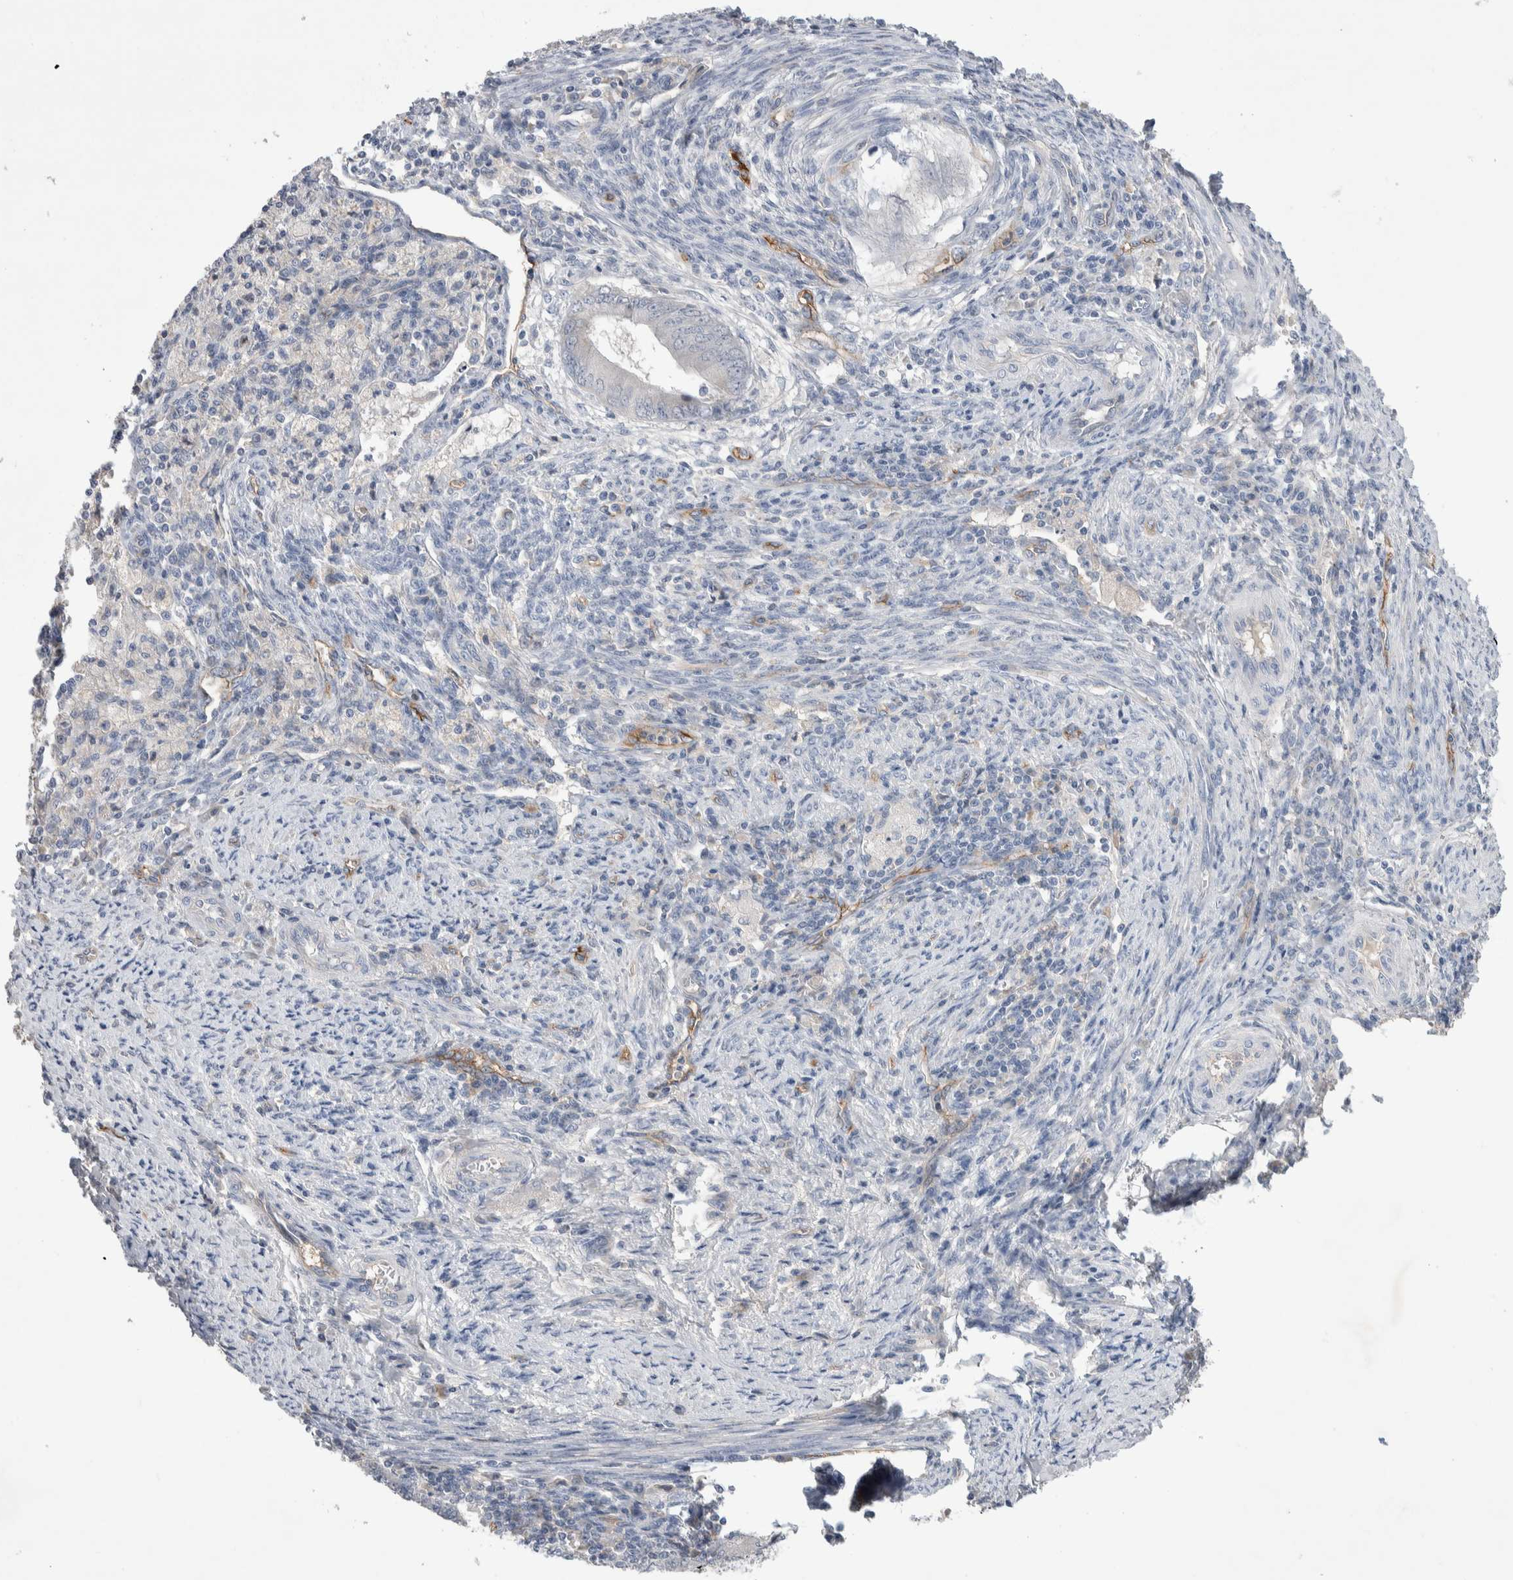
{"staining": {"intensity": "negative", "quantity": "none", "location": "none"}, "tissue": "endometrial cancer", "cell_type": "Tumor cells", "image_type": "cancer", "snomed": [{"axis": "morphology", "description": "Polyp, NOS"}, {"axis": "morphology", "description": "Adenocarcinoma, NOS"}, {"axis": "morphology", "description": "Adenoma, NOS"}, {"axis": "topography", "description": "Endometrium"}], "caption": "The micrograph demonstrates no significant positivity in tumor cells of endometrial cancer. Nuclei are stained in blue.", "gene": "CEP131", "patient": {"sex": "female", "age": 79}}